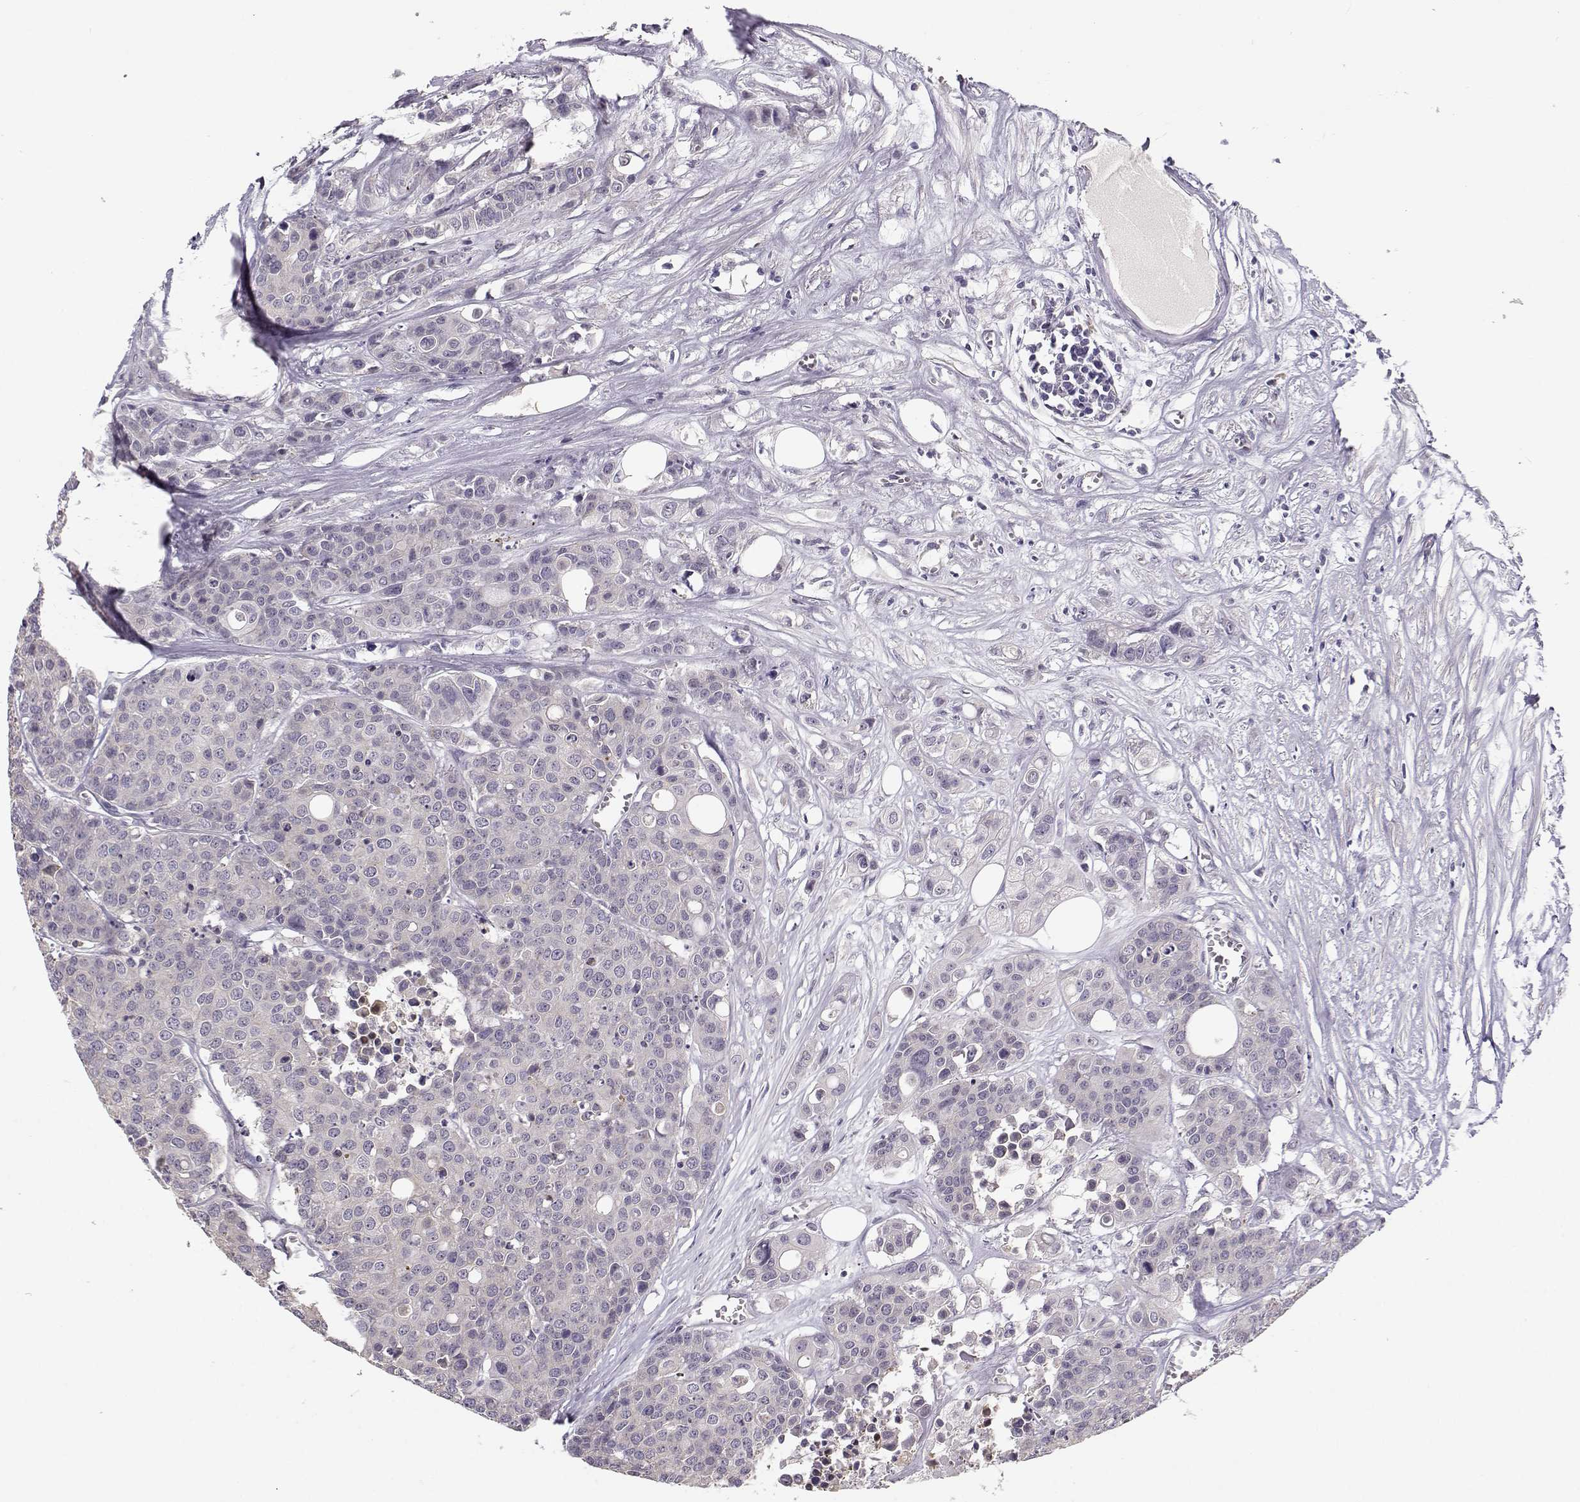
{"staining": {"intensity": "negative", "quantity": "none", "location": "none"}, "tissue": "carcinoid", "cell_type": "Tumor cells", "image_type": "cancer", "snomed": [{"axis": "morphology", "description": "Carcinoid, malignant, NOS"}, {"axis": "topography", "description": "Colon"}], "caption": "This histopathology image is of malignant carcinoid stained with immunohistochemistry to label a protein in brown with the nuclei are counter-stained blue. There is no staining in tumor cells.", "gene": "TMEM145", "patient": {"sex": "male", "age": 81}}